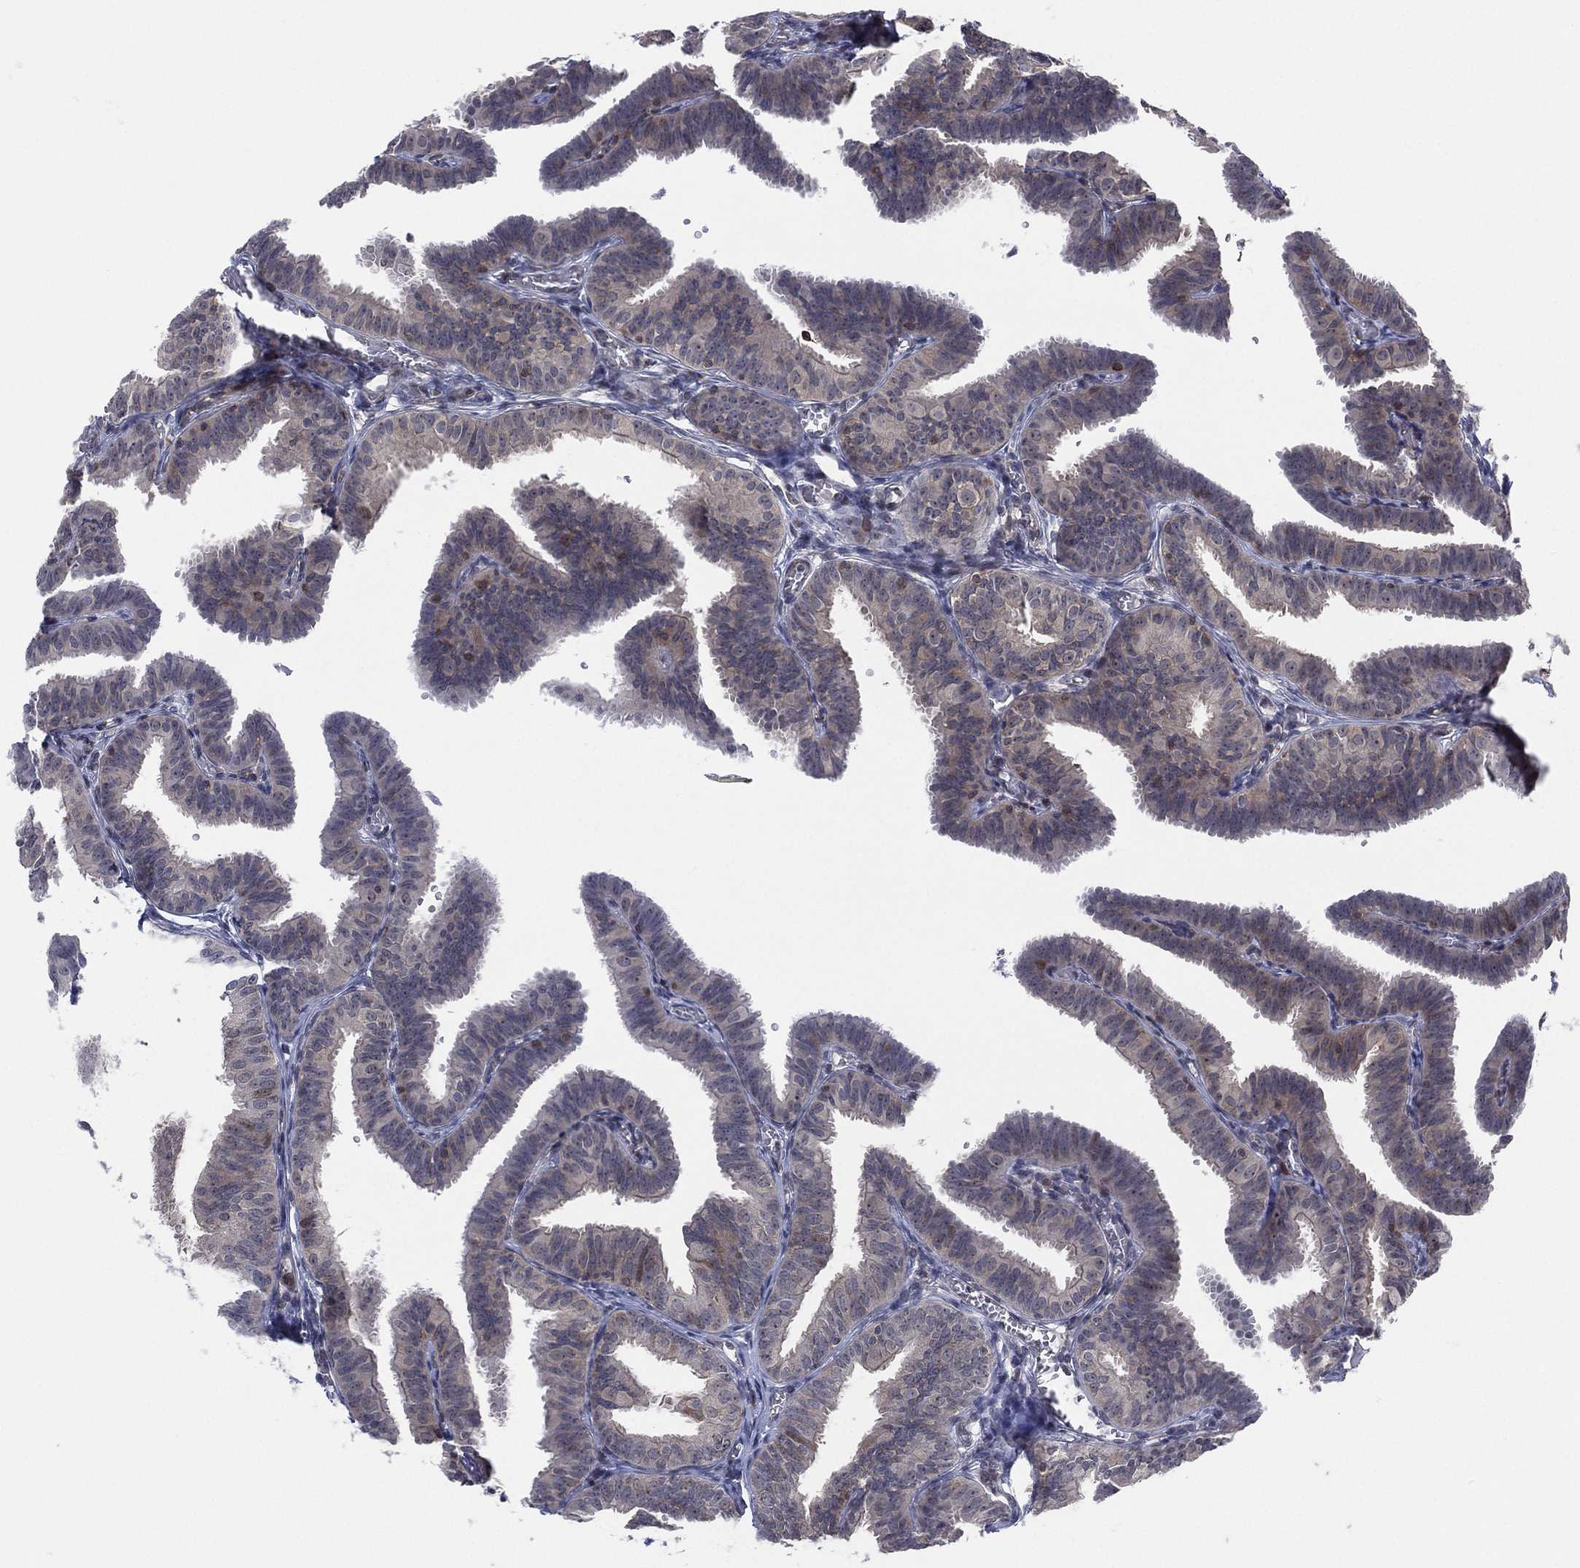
{"staining": {"intensity": "weak", "quantity": "<25%", "location": "cytoplasmic/membranous"}, "tissue": "fallopian tube", "cell_type": "Glandular cells", "image_type": "normal", "snomed": [{"axis": "morphology", "description": "Normal tissue, NOS"}, {"axis": "topography", "description": "Fallopian tube"}], "caption": "The immunohistochemistry histopathology image has no significant positivity in glandular cells of fallopian tube. Brightfield microscopy of IHC stained with DAB (brown) and hematoxylin (blue), captured at high magnification.", "gene": "TMCO1", "patient": {"sex": "female", "age": 25}}